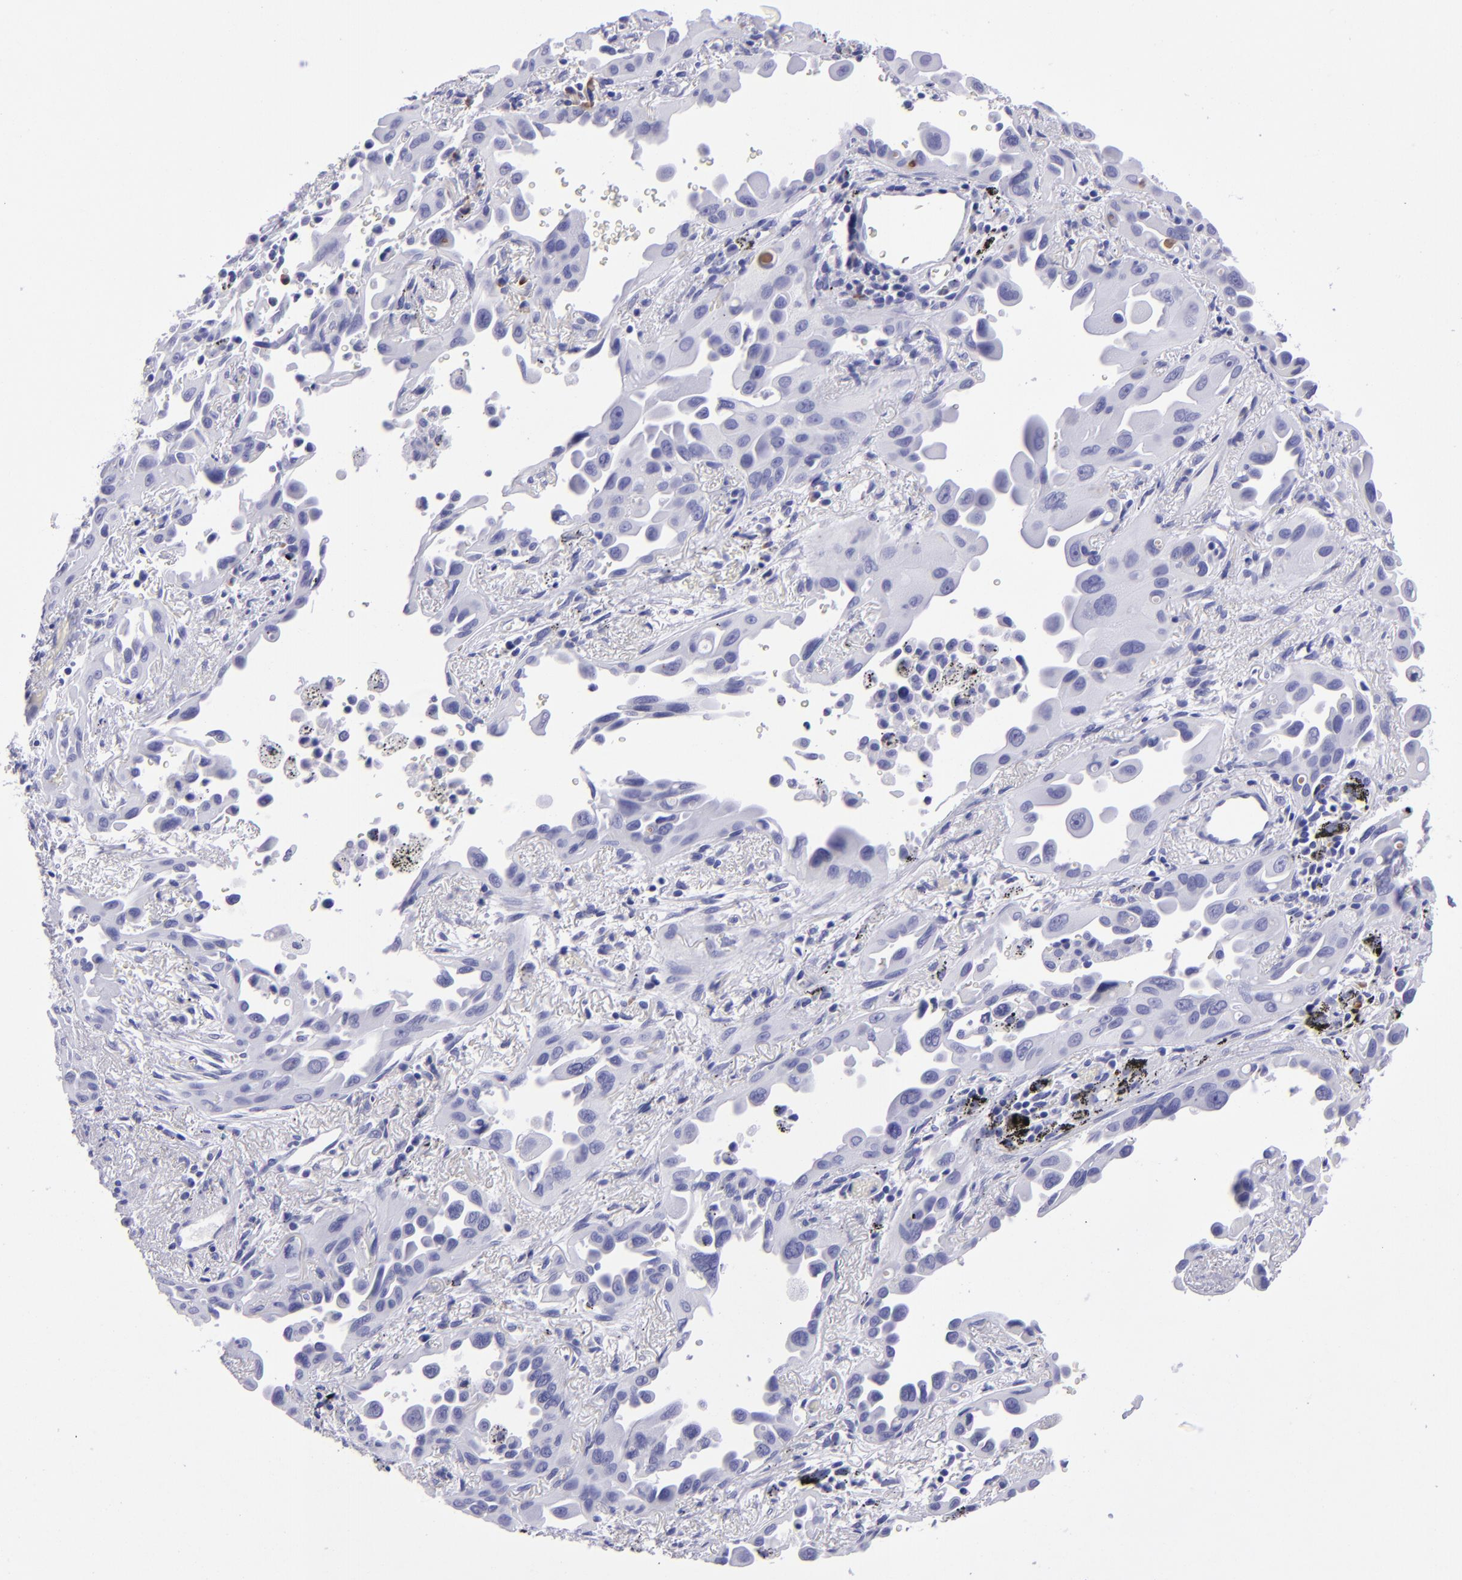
{"staining": {"intensity": "negative", "quantity": "none", "location": "none"}, "tissue": "lung cancer", "cell_type": "Tumor cells", "image_type": "cancer", "snomed": [{"axis": "morphology", "description": "Adenocarcinoma, NOS"}, {"axis": "topography", "description": "Lung"}], "caption": "This photomicrograph is of lung cancer (adenocarcinoma) stained with immunohistochemistry to label a protein in brown with the nuclei are counter-stained blue. There is no expression in tumor cells. (Stains: DAB immunohistochemistry with hematoxylin counter stain, Microscopy: brightfield microscopy at high magnification).", "gene": "TYRP1", "patient": {"sex": "male", "age": 68}}